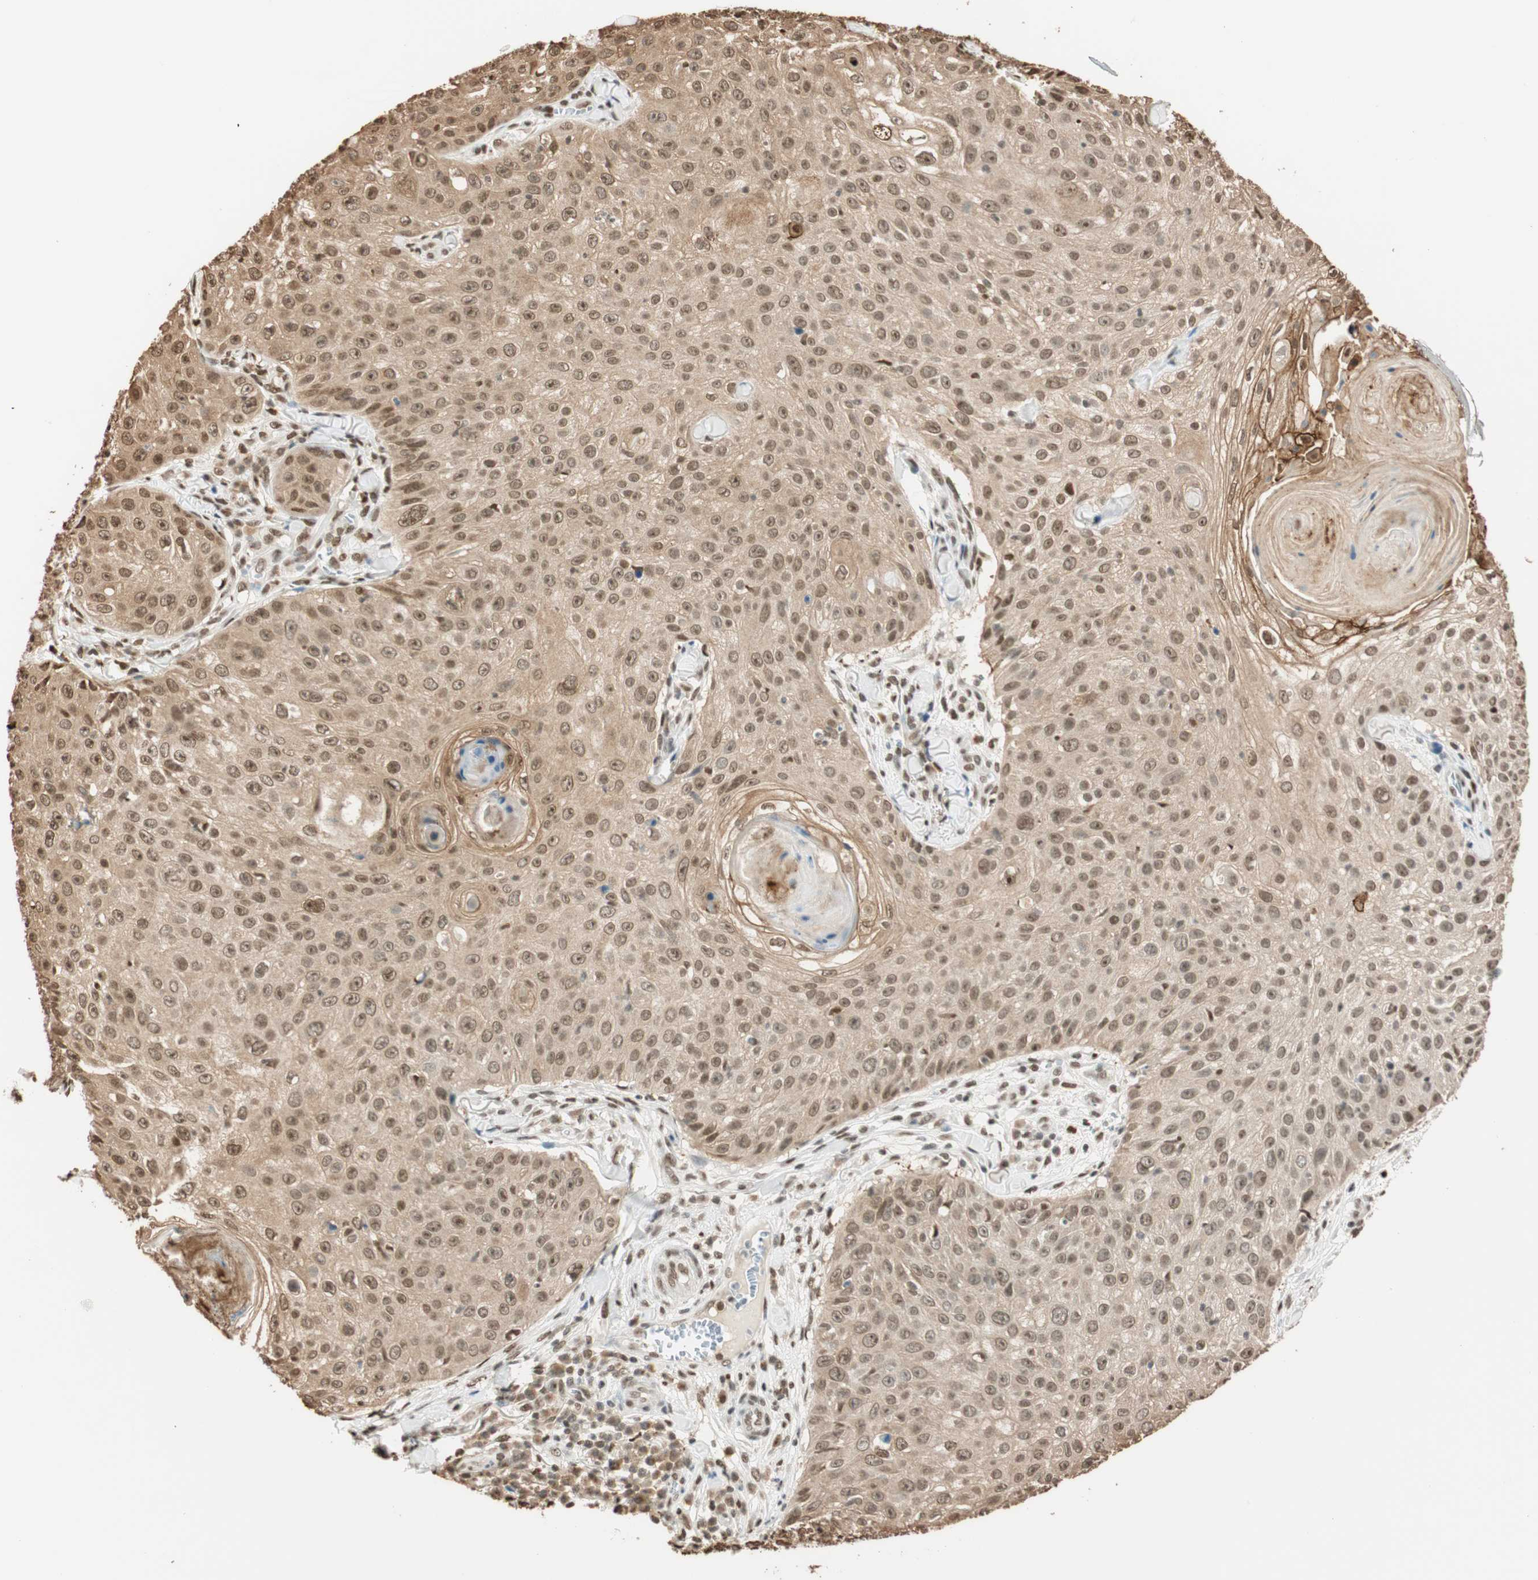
{"staining": {"intensity": "moderate", "quantity": ">75%", "location": "cytoplasmic/membranous,nuclear"}, "tissue": "skin cancer", "cell_type": "Tumor cells", "image_type": "cancer", "snomed": [{"axis": "morphology", "description": "Squamous cell carcinoma, NOS"}, {"axis": "topography", "description": "Skin"}], "caption": "Protein expression analysis of human squamous cell carcinoma (skin) reveals moderate cytoplasmic/membranous and nuclear positivity in approximately >75% of tumor cells.", "gene": "FANCG", "patient": {"sex": "male", "age": 86}}